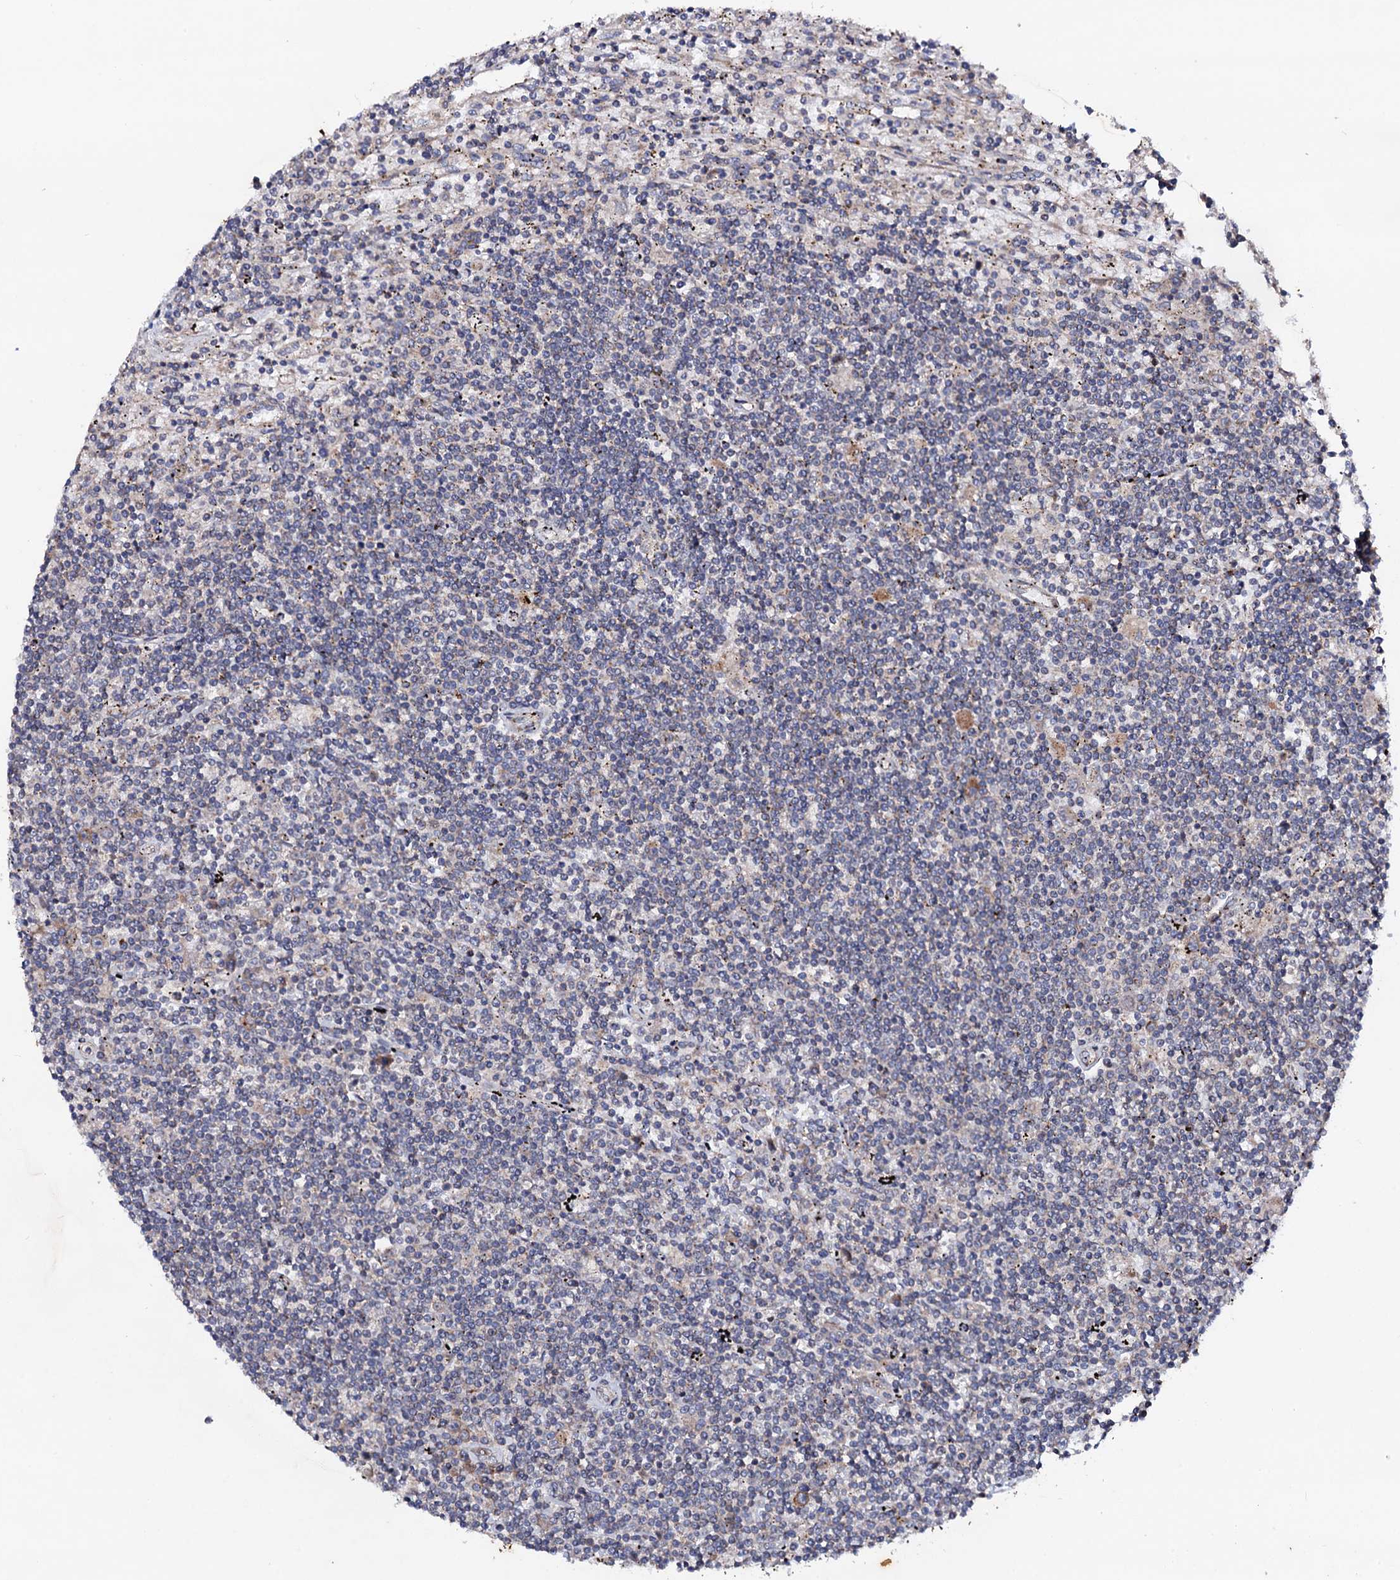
{"staining": {"intensity": "negative", "quantity": "none", "location": "none"}, "tissue": "lymphoma", "cell_type": "Tumor cells", "image_type": "cancer", "snomed": [{"axis": "morphology", "description": "Malignant lymphoma, non-Hodgkin's type, Low grade"}, {"axis": "topography", "description": "Spleen"}], "caption": "There is no significant staining in tumor cells of low-grade malignant lymphoma, non-Hodgkin's type.", "gene": "DYDC1", "patient": {"sex": "male", "age": 76}}